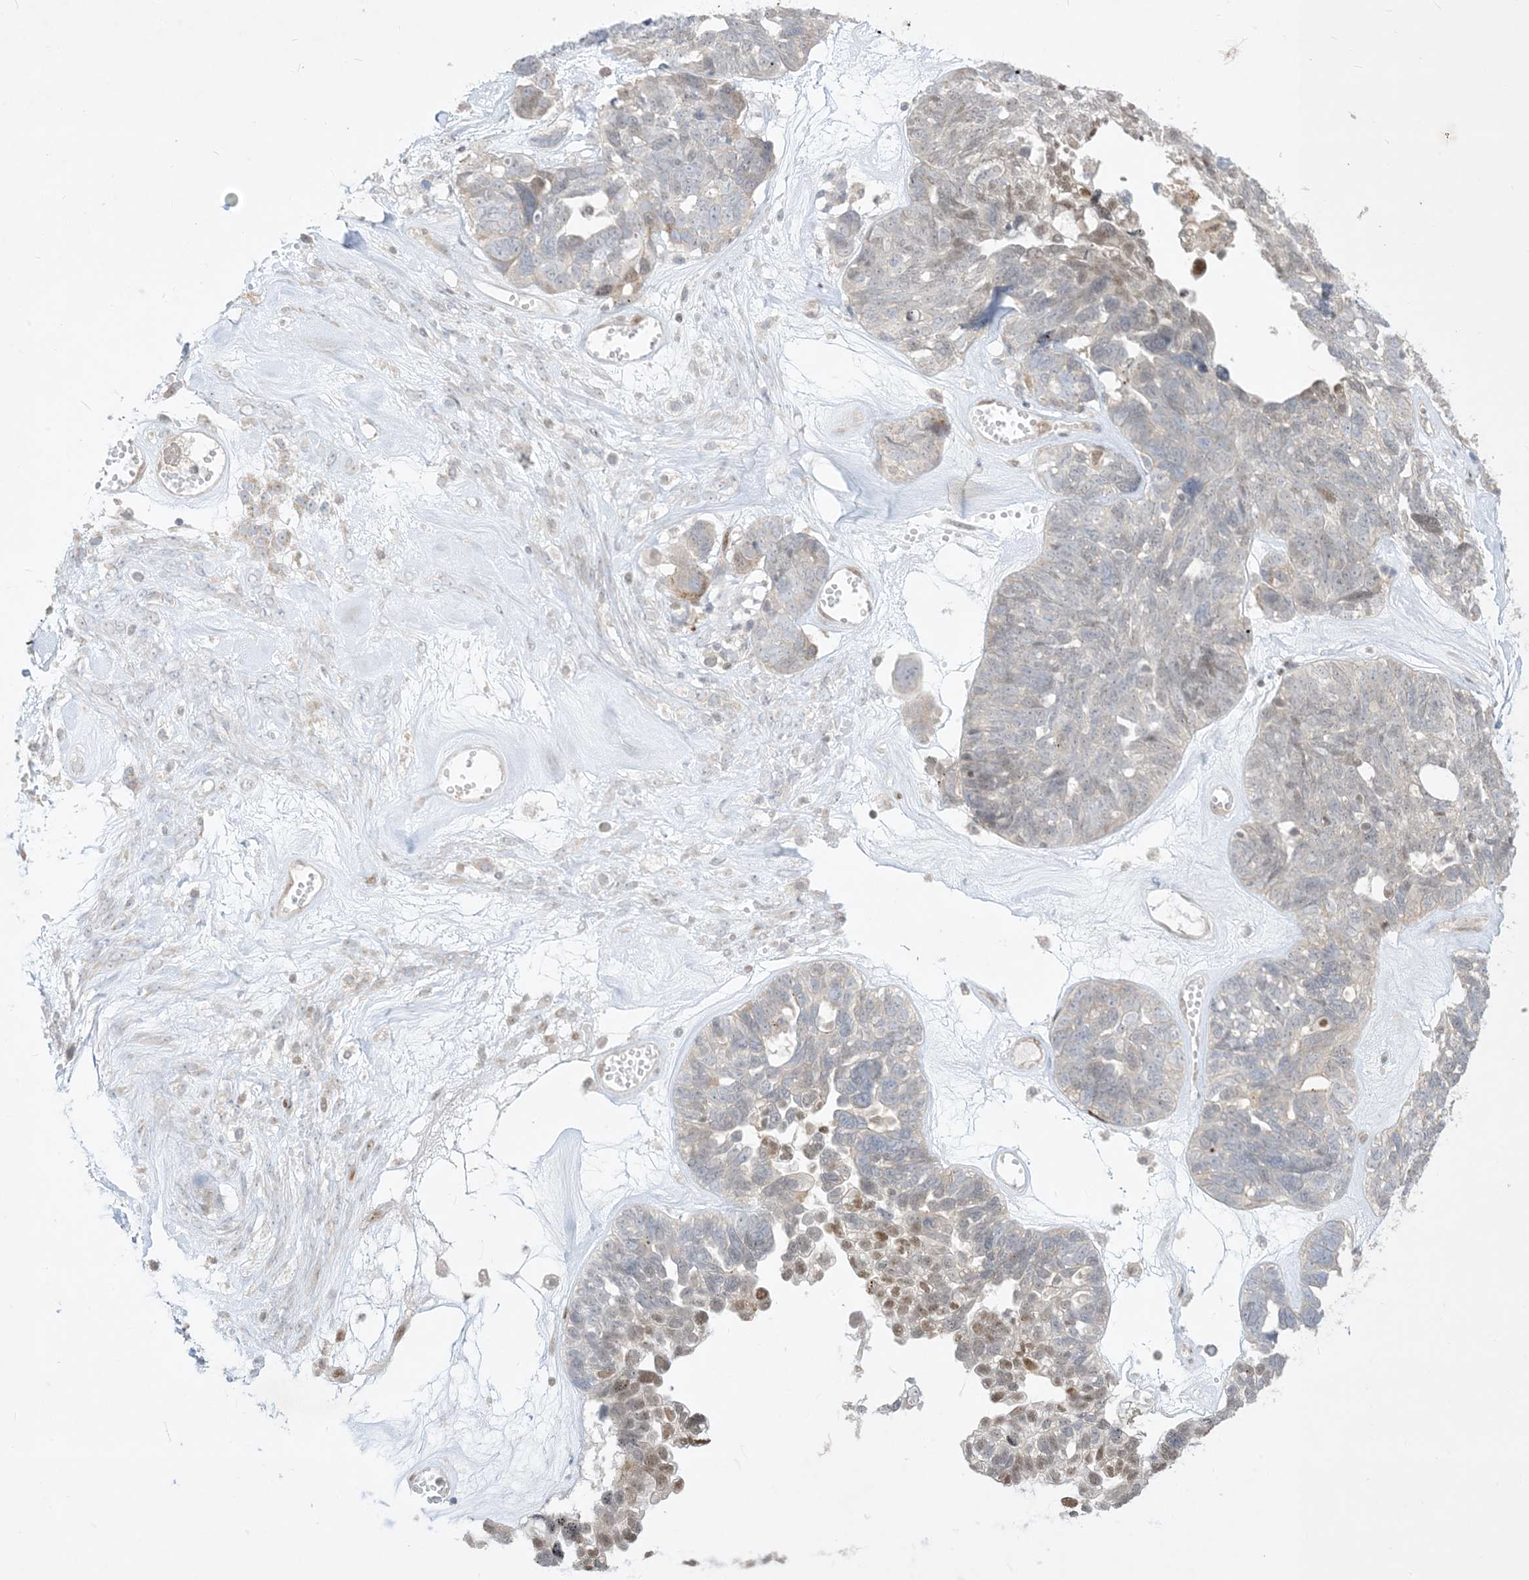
{"staining": {"intensity": "moderate", "quantity": "<25%", "location": "nuclear"}, "tissue": "ovarian cancer", "cell_type": "Tumor cells", "image_type": "cancer", "snomed": [{"axis": "morphology", "description": "Cystadenocarcinoma, serous, NOS"}, {"axis": "topography", "description": "Ovary"}], "caption": "Ovarian cancer (serous cystadenocarcinoma) was stained to show a protein in brown. There is low levels of moderate nuclear positivity in about <25% of tumor cells. (DAB IHC, brown staining for protein, blue staining for nuclei).", "gene": "BHLHE40", "patient": {"sex": "female", "age": 79}}